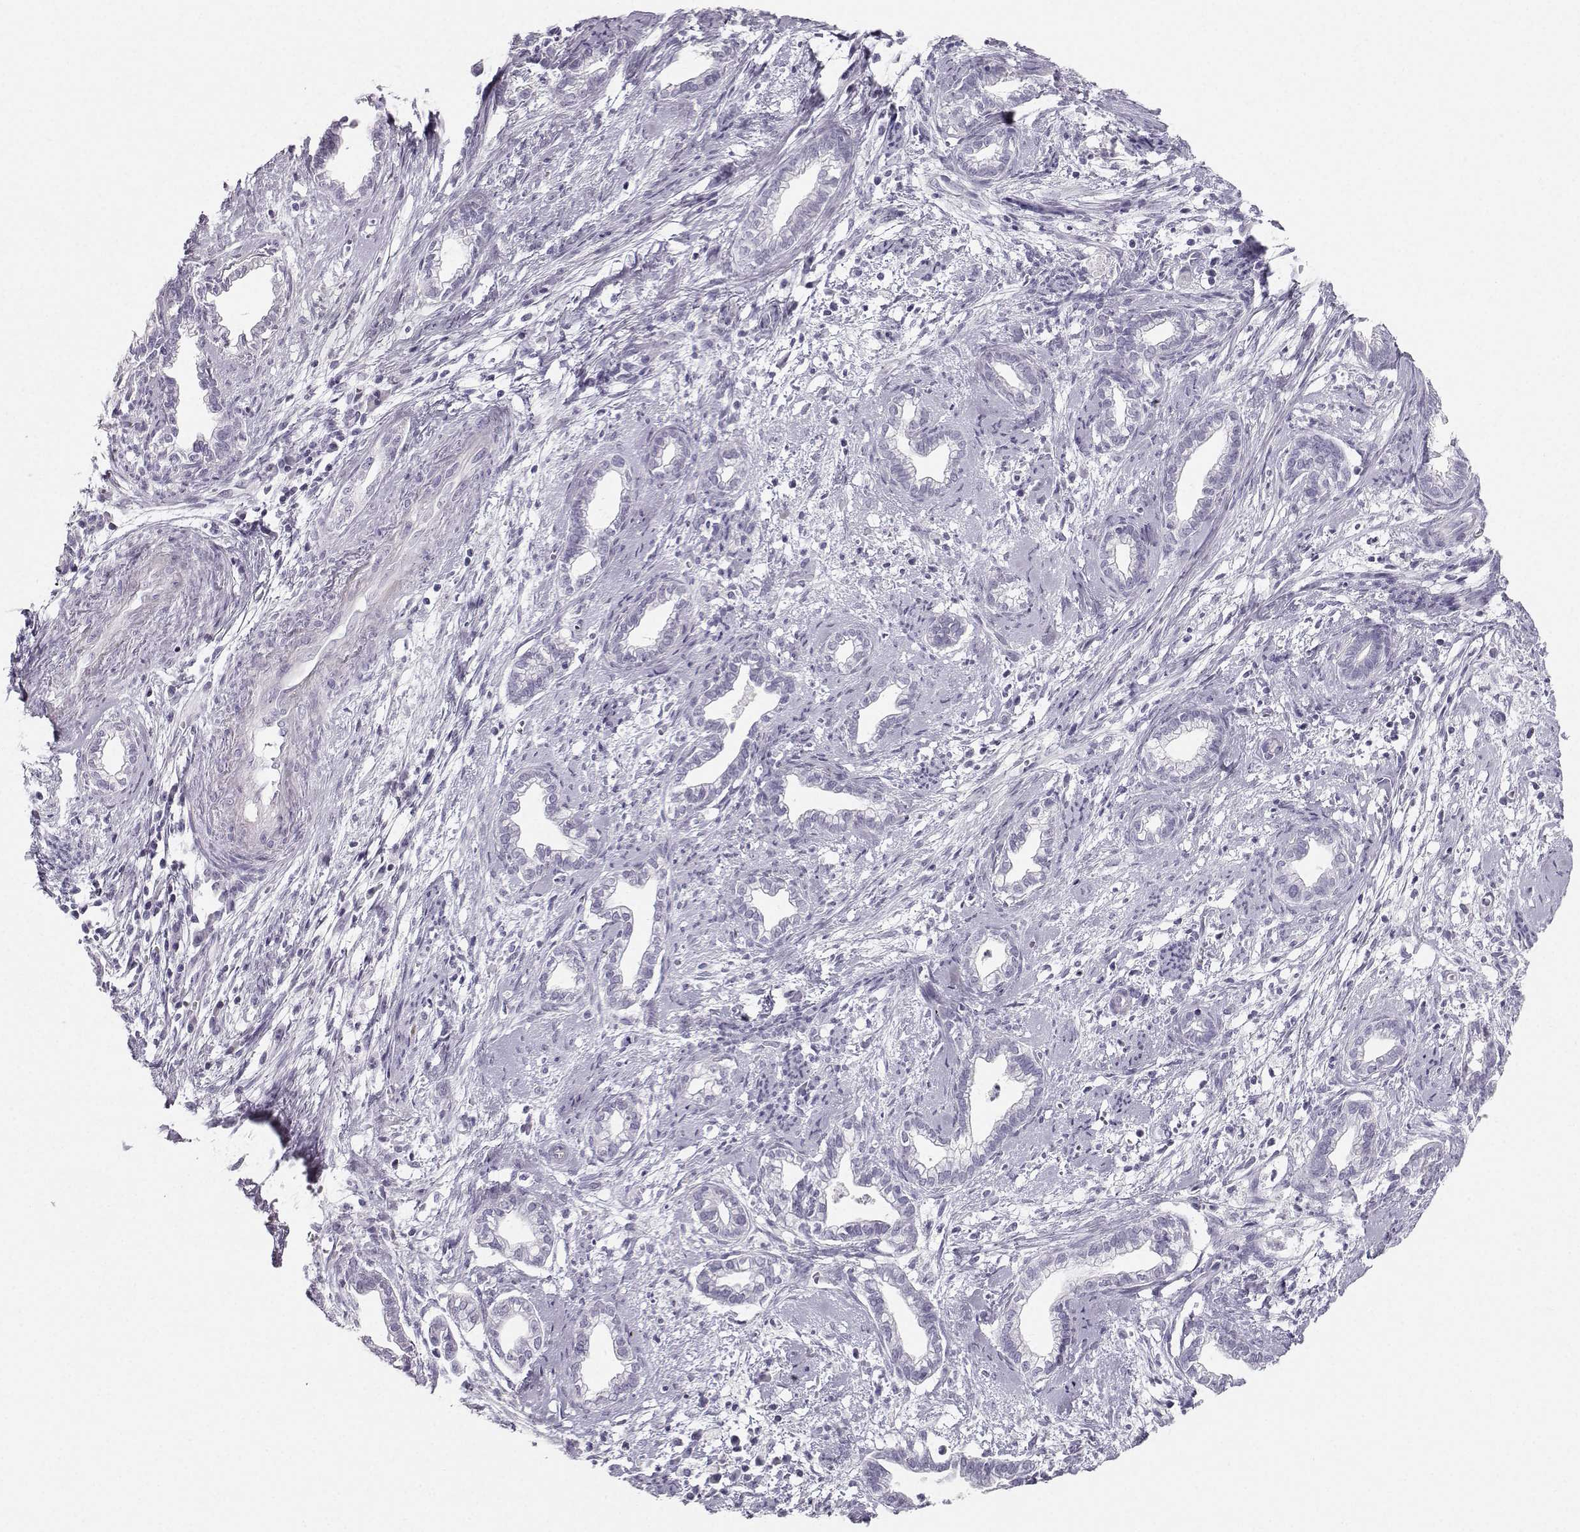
{"staining": {"intensity": "negative", "quantity": "none", "location": "none"}, "tissue": "cervical cancer", "cell_type": "Tumor cells", "image_type": "cancer", "snomed": [{"axis": "morphology", "description": "Adenocarcinoma, NOS"}, {"axis": "topography", "description": "Cervix"}], "caption": "Immunohistochemistry (IHC) histopathology image of cervical adenocarcinoma stained for a protein (brown), which shows no staining in tumor cells.", "gene": "CASR", "patient": {"sex": "female", "age": 62}}